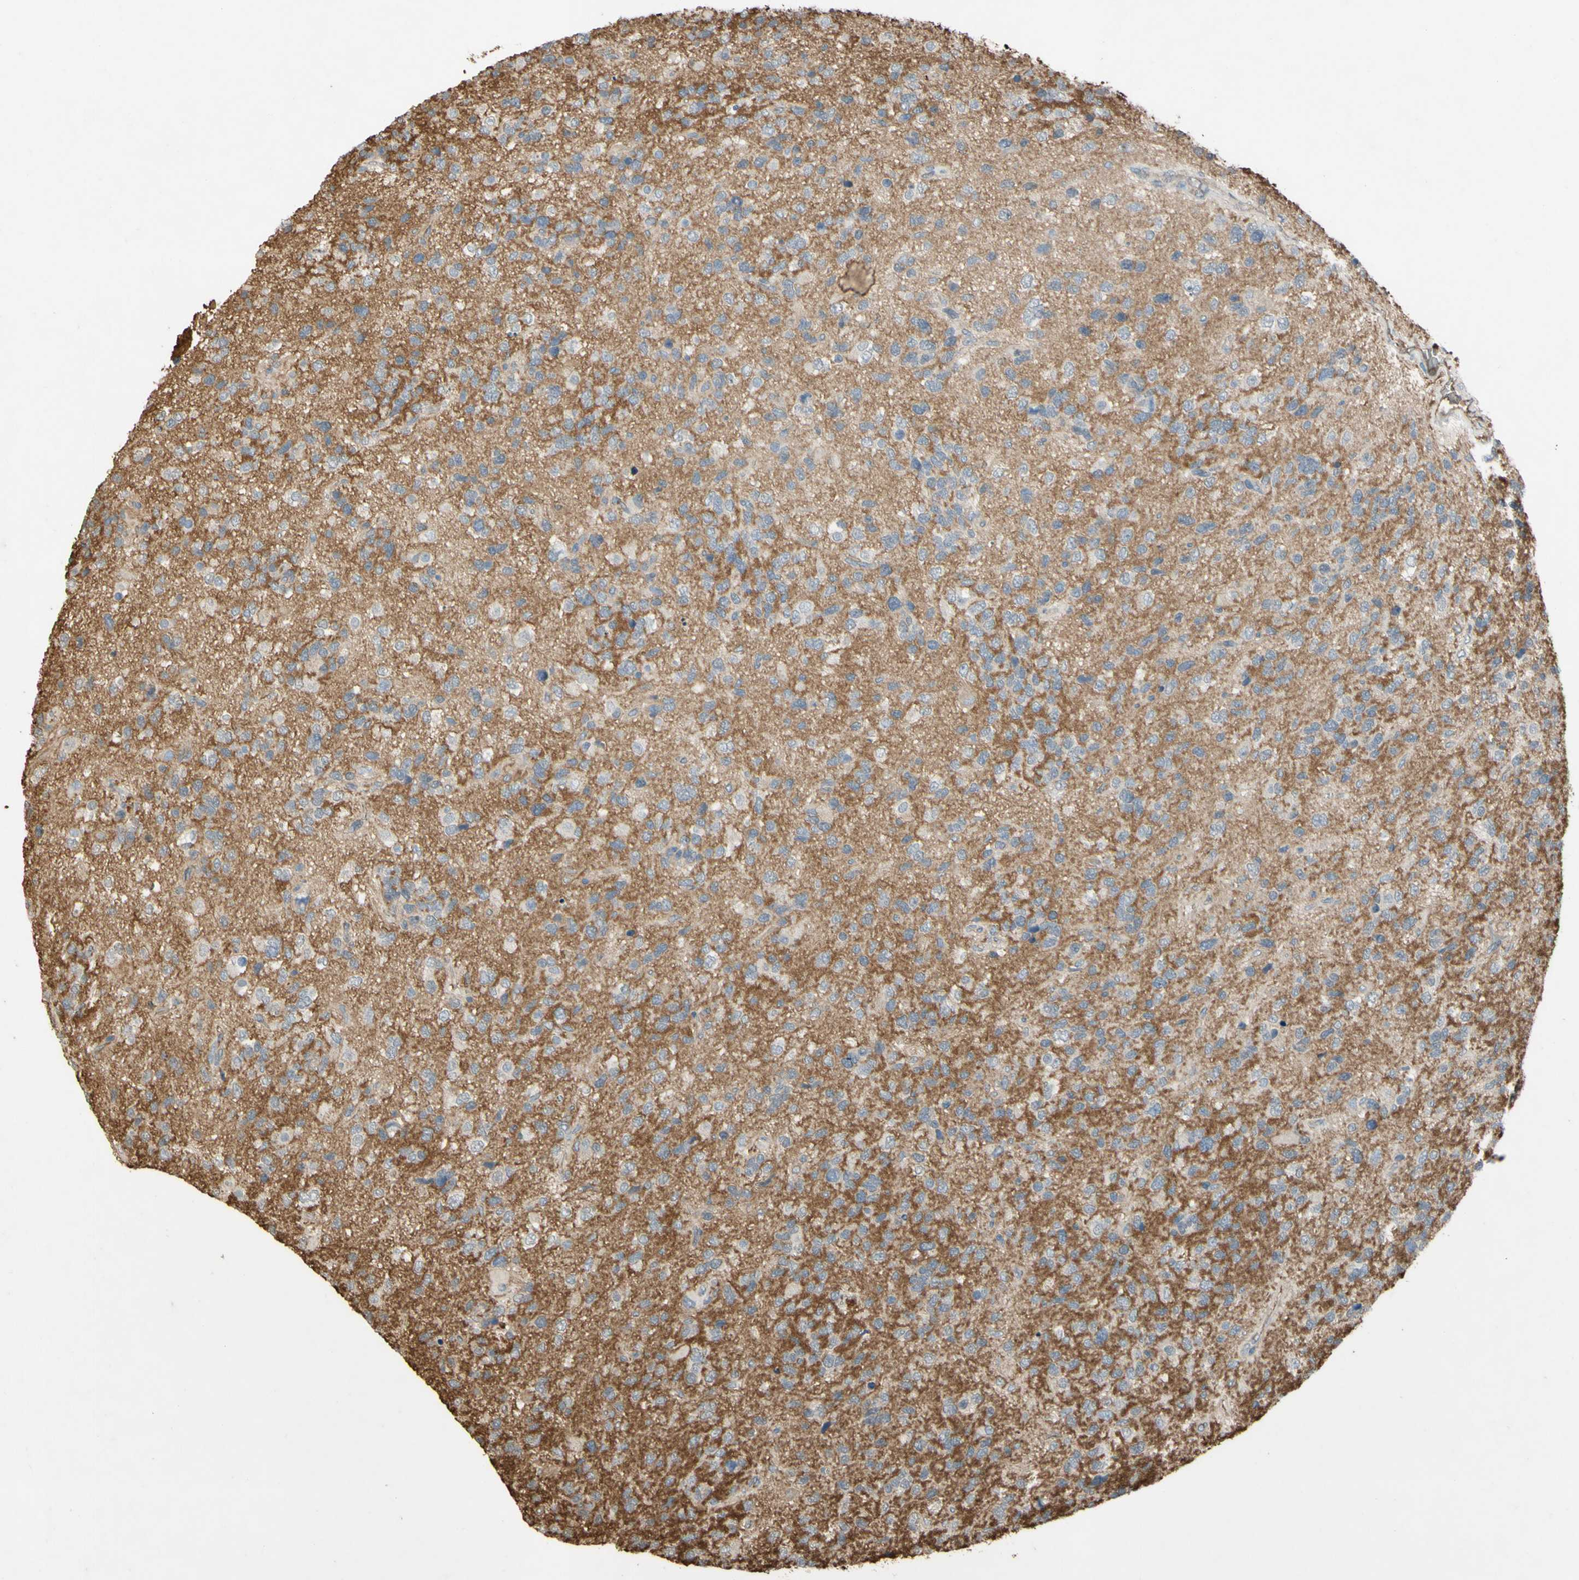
{"staining": {"intensity": "negative", "quantity": "none", "location": "none"}, "tissue": "glioma", "cell_type": "Tumor cells", "image_type": "cancer", "snomed": [{"axis": "morphology", "description": "Glioma, malignant, High grade"}, {"axis": "topography", "description": "Brain"}], "caption": "There is no significant positivity in tumor cells of glioma.", "gene": "TIMP2", "patient": {"sex": "female", "age": 58}}